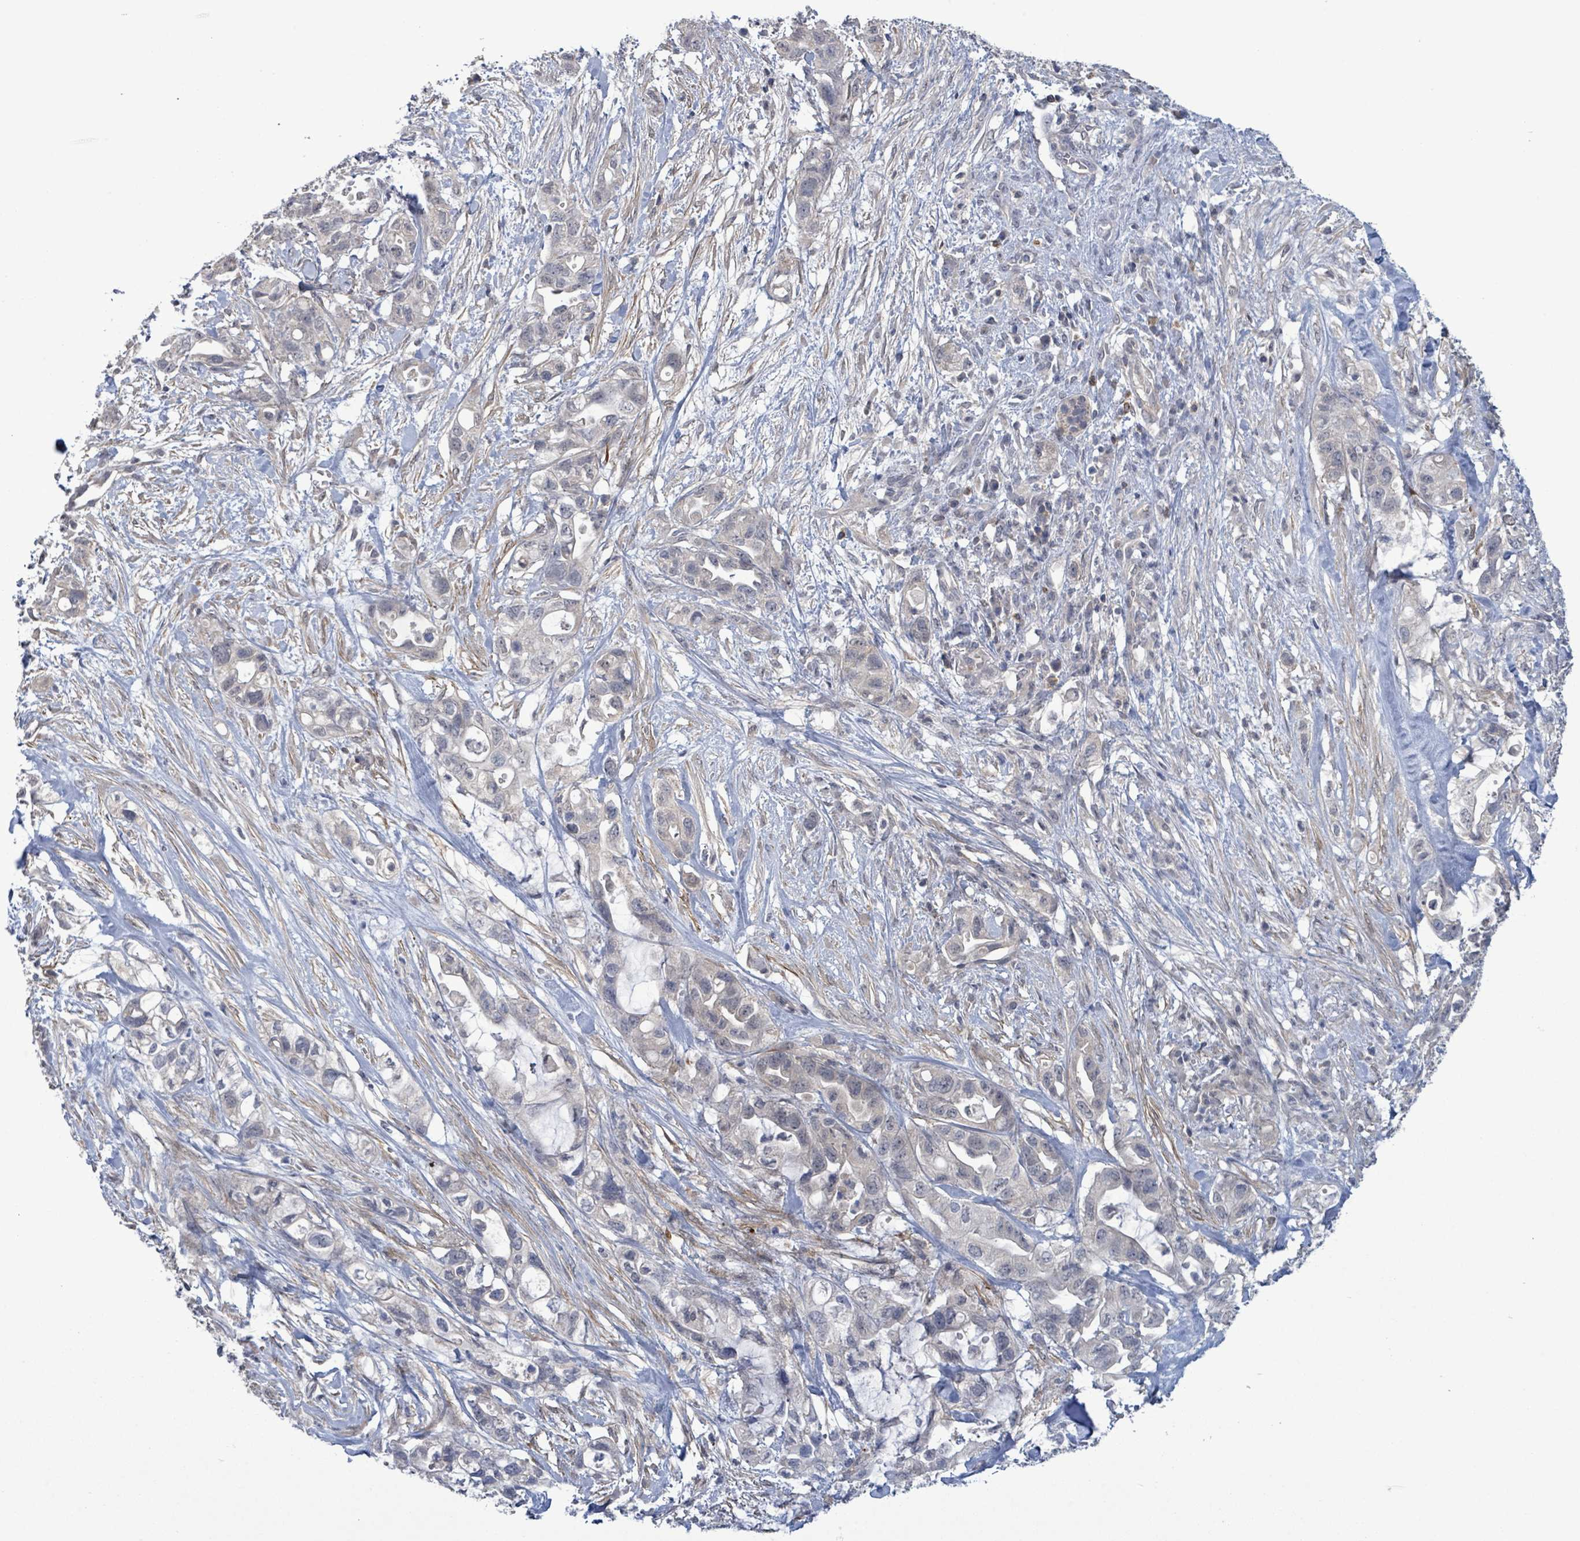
{"staining": {"intensity": "negative", "quantity": "none", "location": "none"}, "tissue": "pancreatic cancer", "cell_type": "Tumor cells", "image_type": "cancer", "snomed": [{"axis": "morphology", "description": "Adenocarcinoma, NOS"}, {"axis": "topography", "description": "Pancreas"}], "caption": "A histopathology image of human adenocarcinoma (pancreatic) is negative for staining in tumor cells.", "gene": "AMMECR1", "patient": {"sex": "female", "age": 72}}